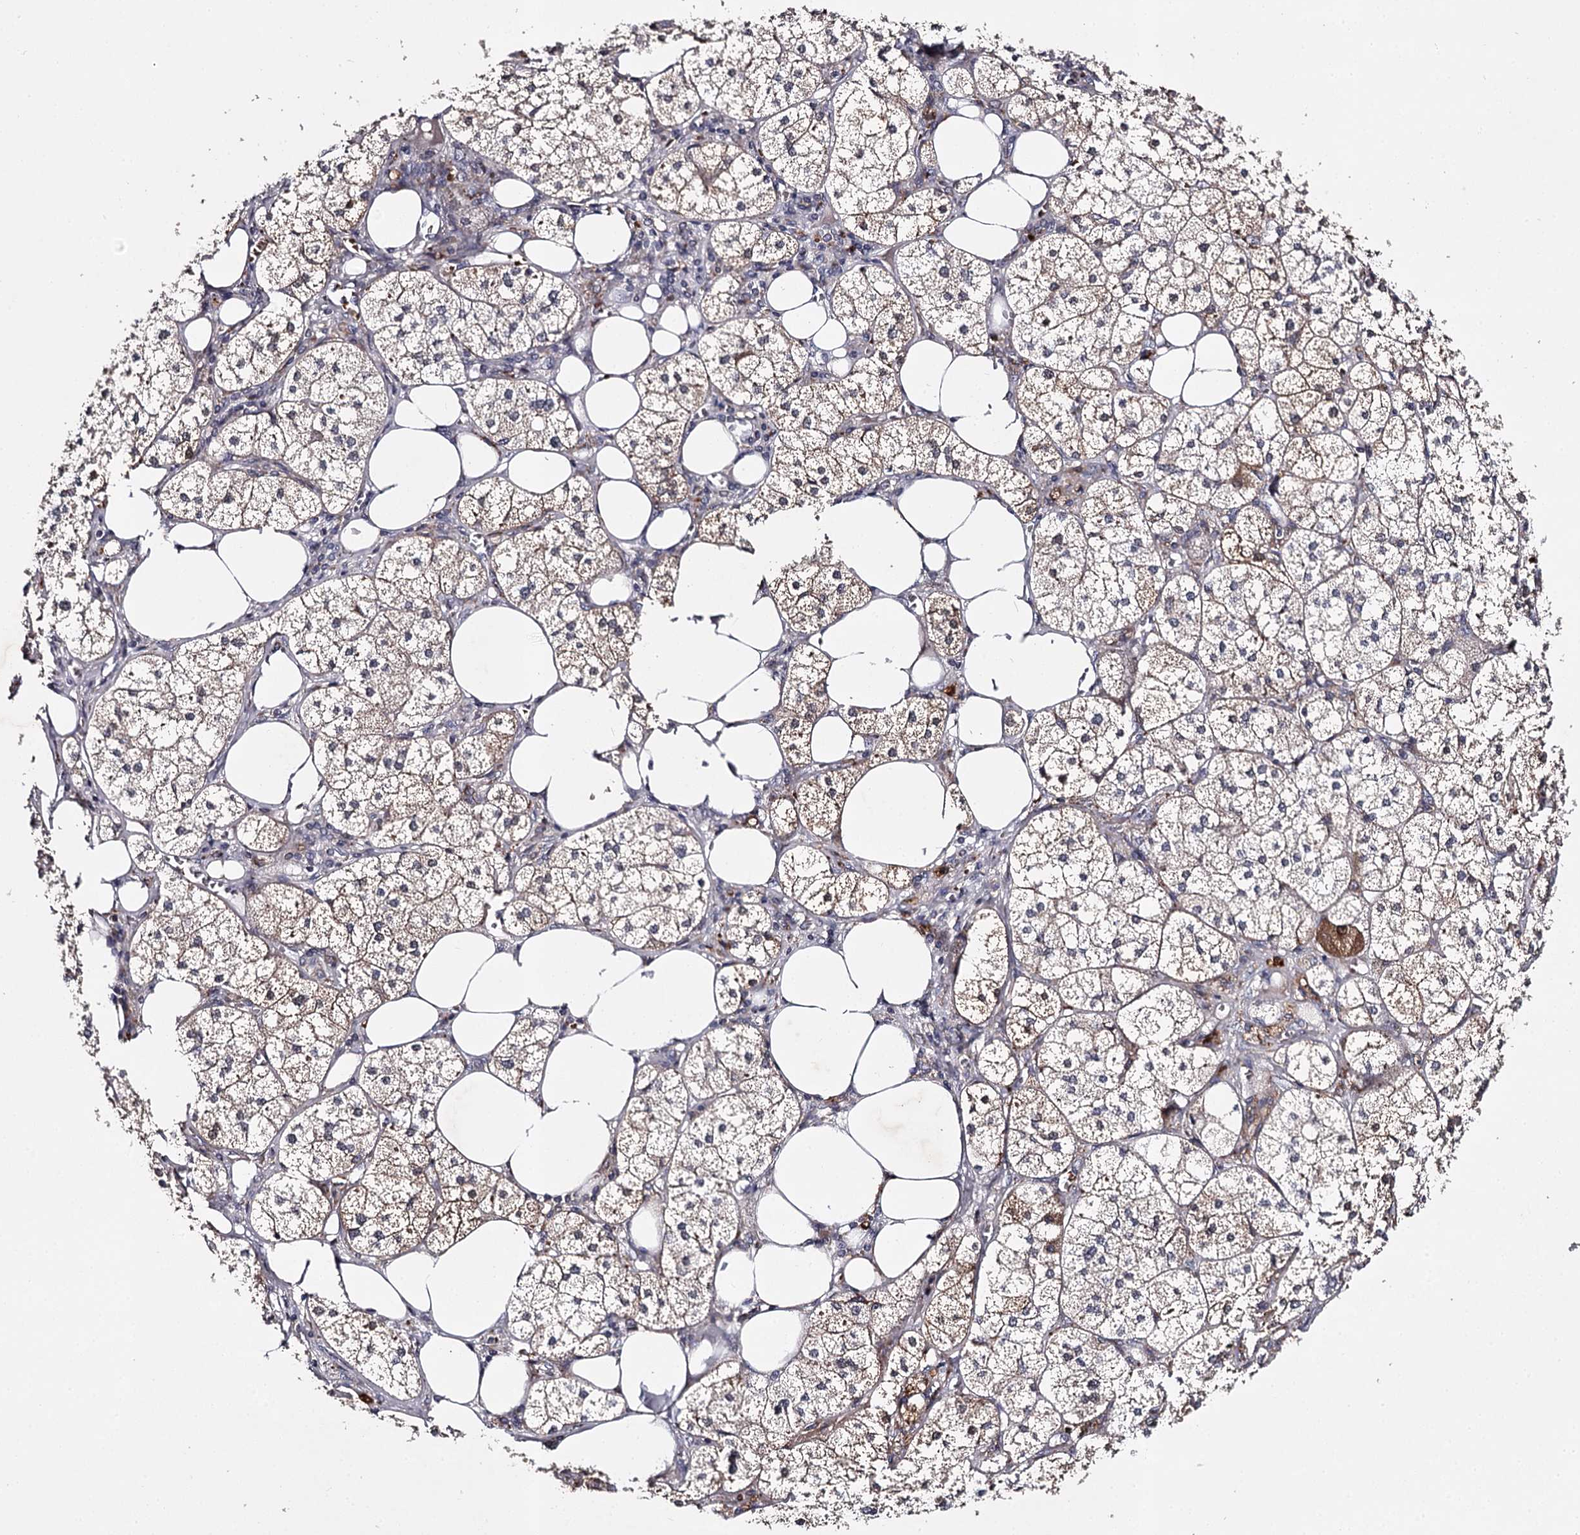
{"staining": {"intensity": "strong", "quantity": "25%-75%", "location": "cytoplasmic/membranous"}, "tissue": "adrenal gland", "cell_type": "Glandular cells", "image_type": "normal", "snomed": [{"axis": "morphology", "description": "Normal tissue, NOS"}, {"axis": "topography", "description": "Adrenal gland"}], "caption": "IHC (DAB (3,3'-diaminobenzidine)) staining of normal adrenal gland displays strong cytoplasmic/membranous protein expression in approximately 25%-75% of glandular cells. (DAB IHC with brightfield microscopy, high magnification).", "gene": "RASSF6", "patient": {"sex": "female", "age": 61}}